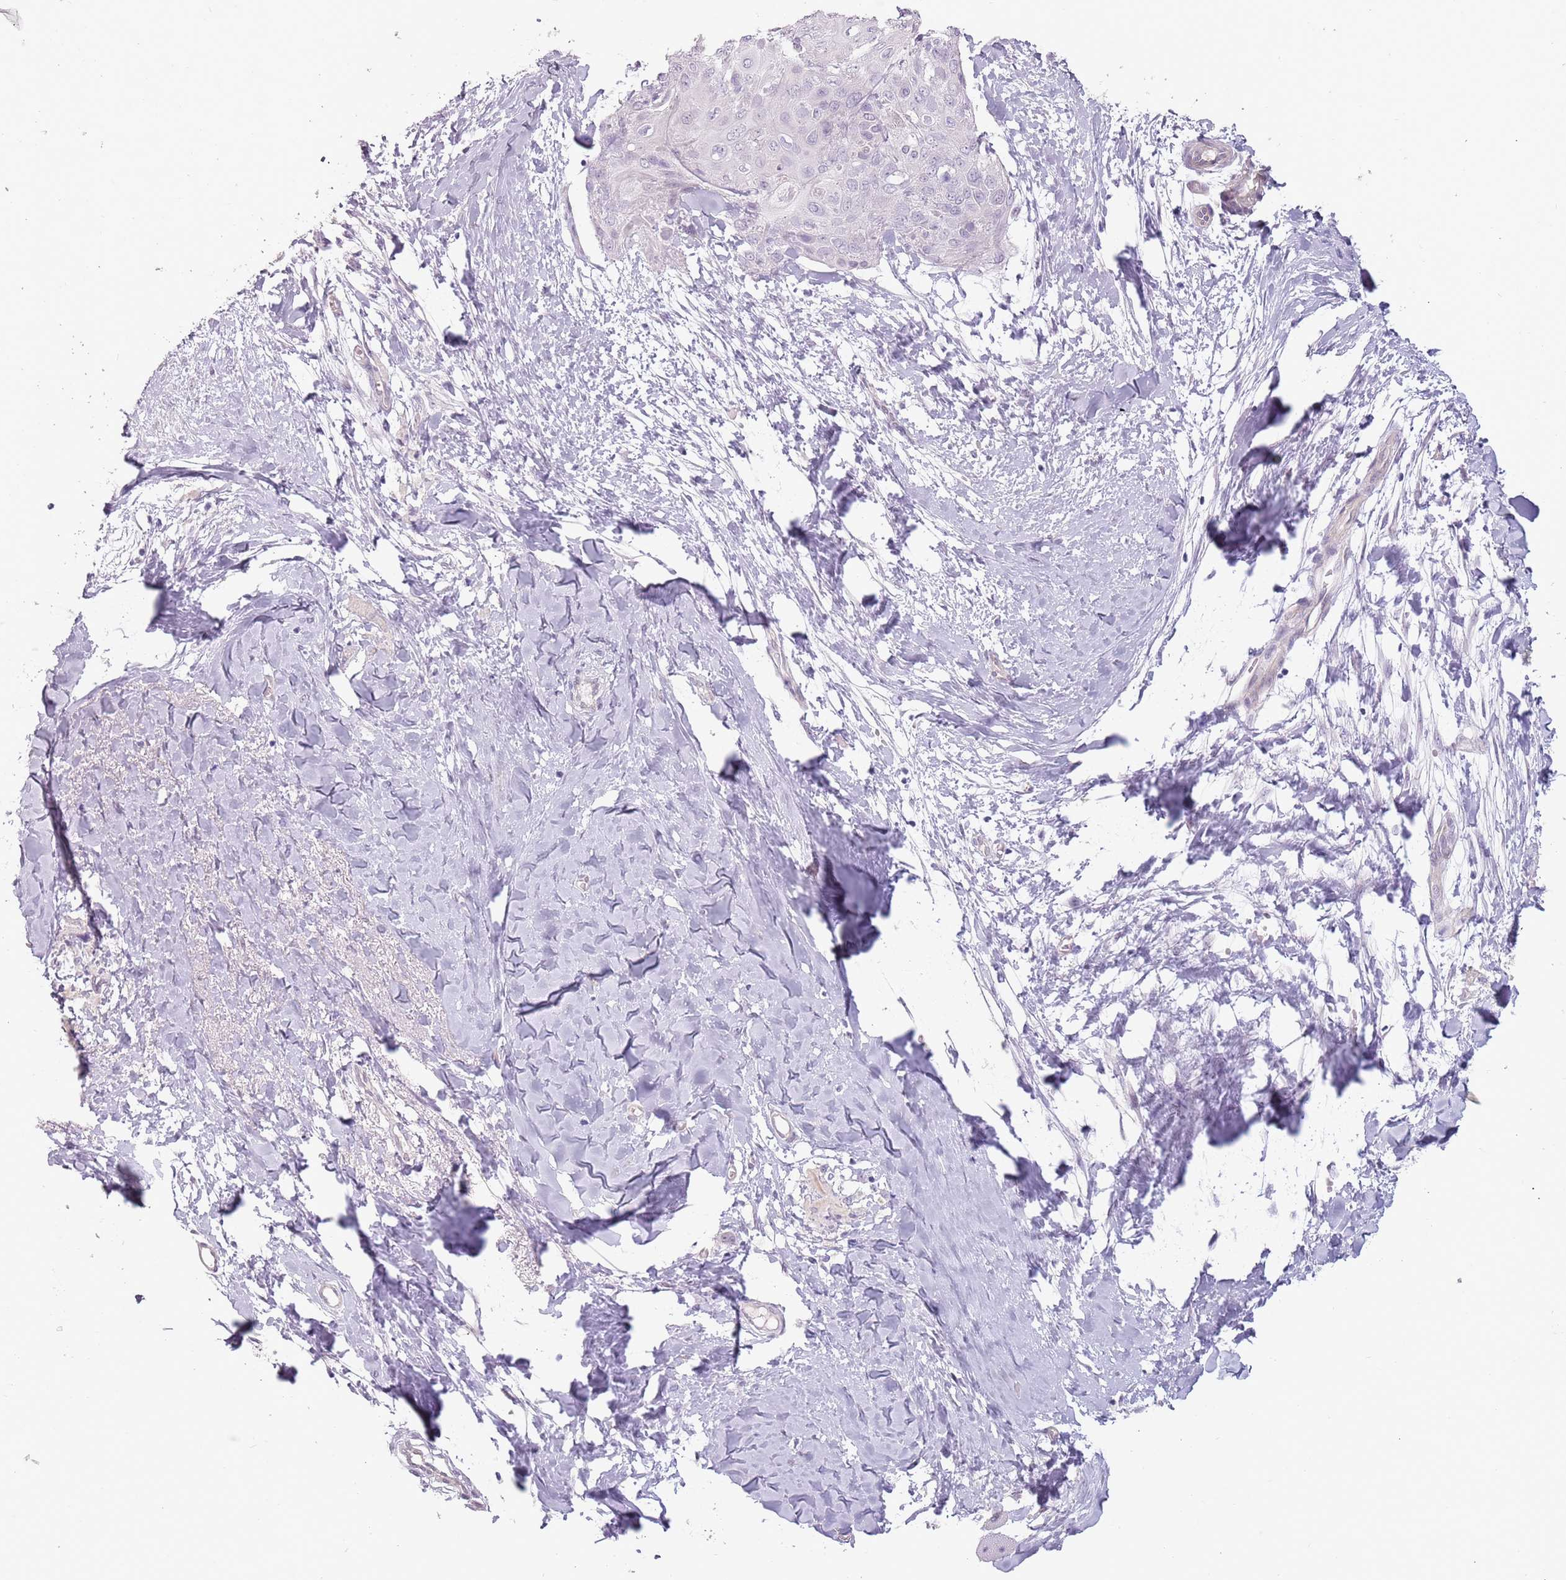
{"staining": {"intensity": "negative", "quantity": "none", "location": "none"}, "tissue": "skin cancer", "cell_type": "Tumor cells", "image_type": "cancer", "snomed": [{"axis": "morphology", "description": "Squamous cell carcinoma, NOS"}, {"axis": "topography", "description": "Skin"}, {"axis": "topography", "description": "Vulva"}], "caption": "This is an immunohistochemistry (IHC) image of human skin cancer. There is no staining in tumor cells.", "gene": "RFX2", "patient": {"sex": "female", "age": 85}}